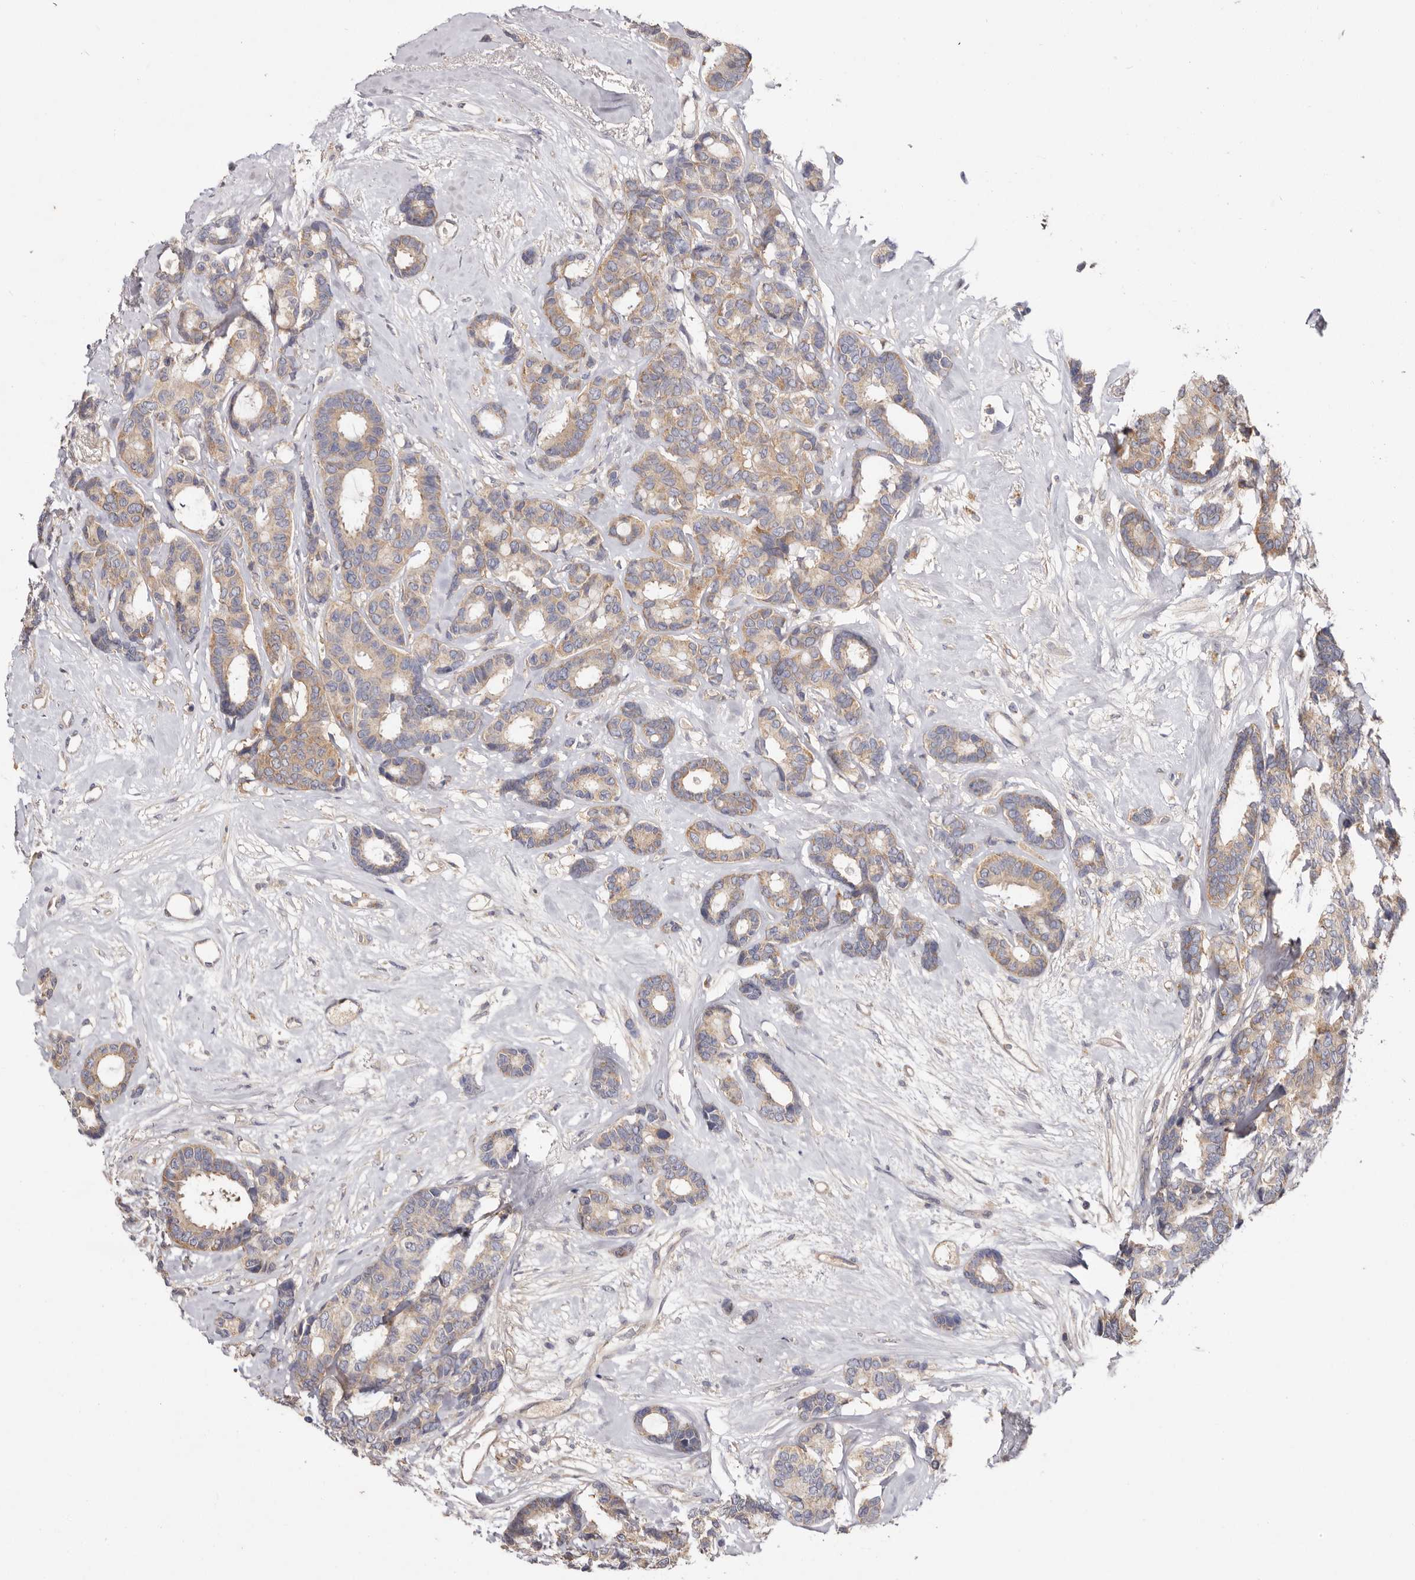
{"staining": {"intensity": "weak", "quantity": ">75%", "location": "cytoplasmic/membranous"}, "tissue": "breast cancer", "cell_type": "Tumor cells", "image_type": "cancer", "snomed": [{"axis": "morphology", "description": "Duct carcinoma"}, {"axis": "topography", "description": "Breast"}], "caption": "Immunohistochemistry (IHC) (DAB (3,3'-diaminobenzidine)) staining of intraductal carcinoma (breast) reveals weak cytoplasmic/membranous protein expression in about >75% of tumor cells.", "gene": "FAM167B", "patient": {"sex": "female", "age": 87}}